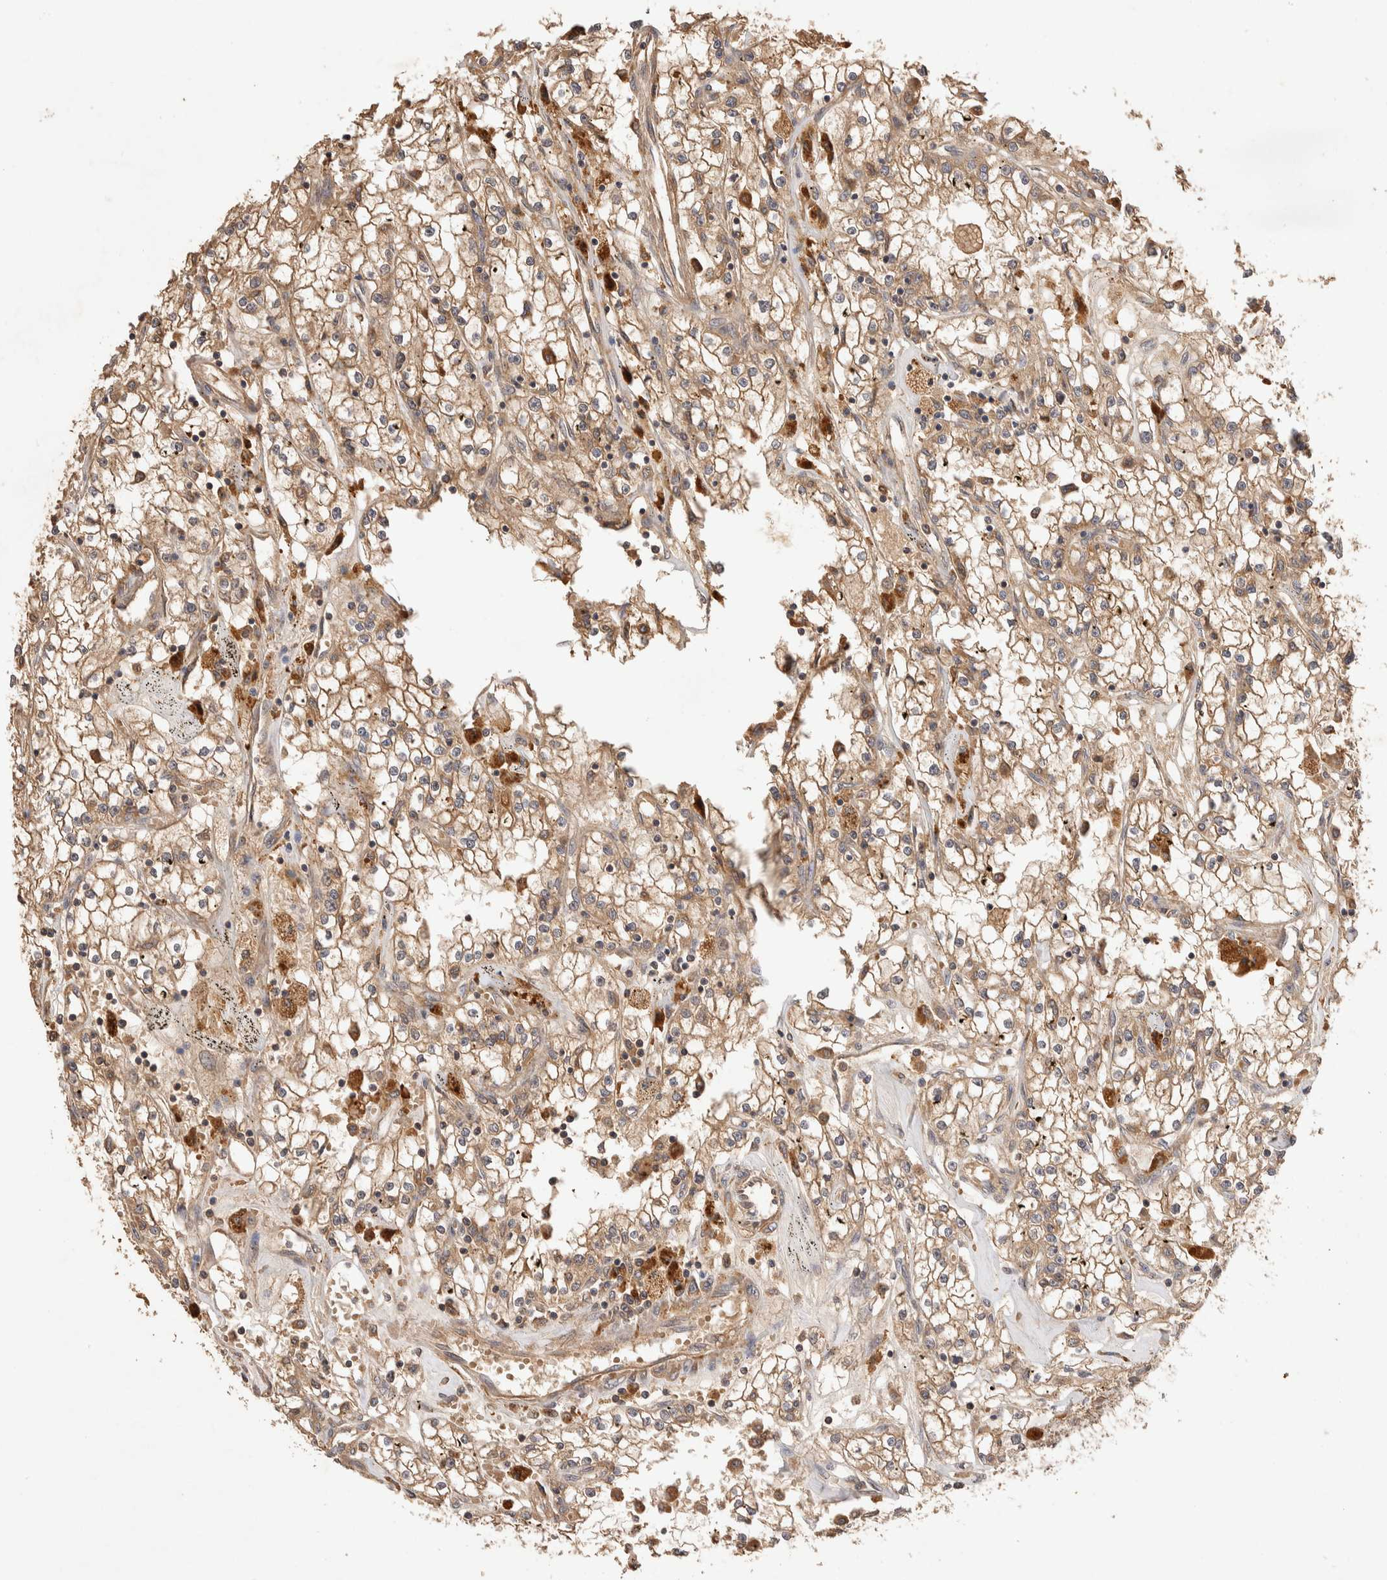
{"staining": {"intensity": "moderate", "quantity": ">75%", "location": "cytoplasmic/membranous"}, "tissue": "renal cancer", "cell_type": "Tumor cells", "image_type": "cancer", "snomed": [{"axis": "morphology", "description": "Adenocarcinoma, NOS"}, {"axis": "topography", "description": "Kidney"}], "caption": "Human adenocarcinoma (renal) stained for a protein (brown) displays moderate cytoplasmic/membranous positive positivity in about >75% of tumor cells.", "gene": "NSMAF", "patient": {"sex": "male", "age": 56}}